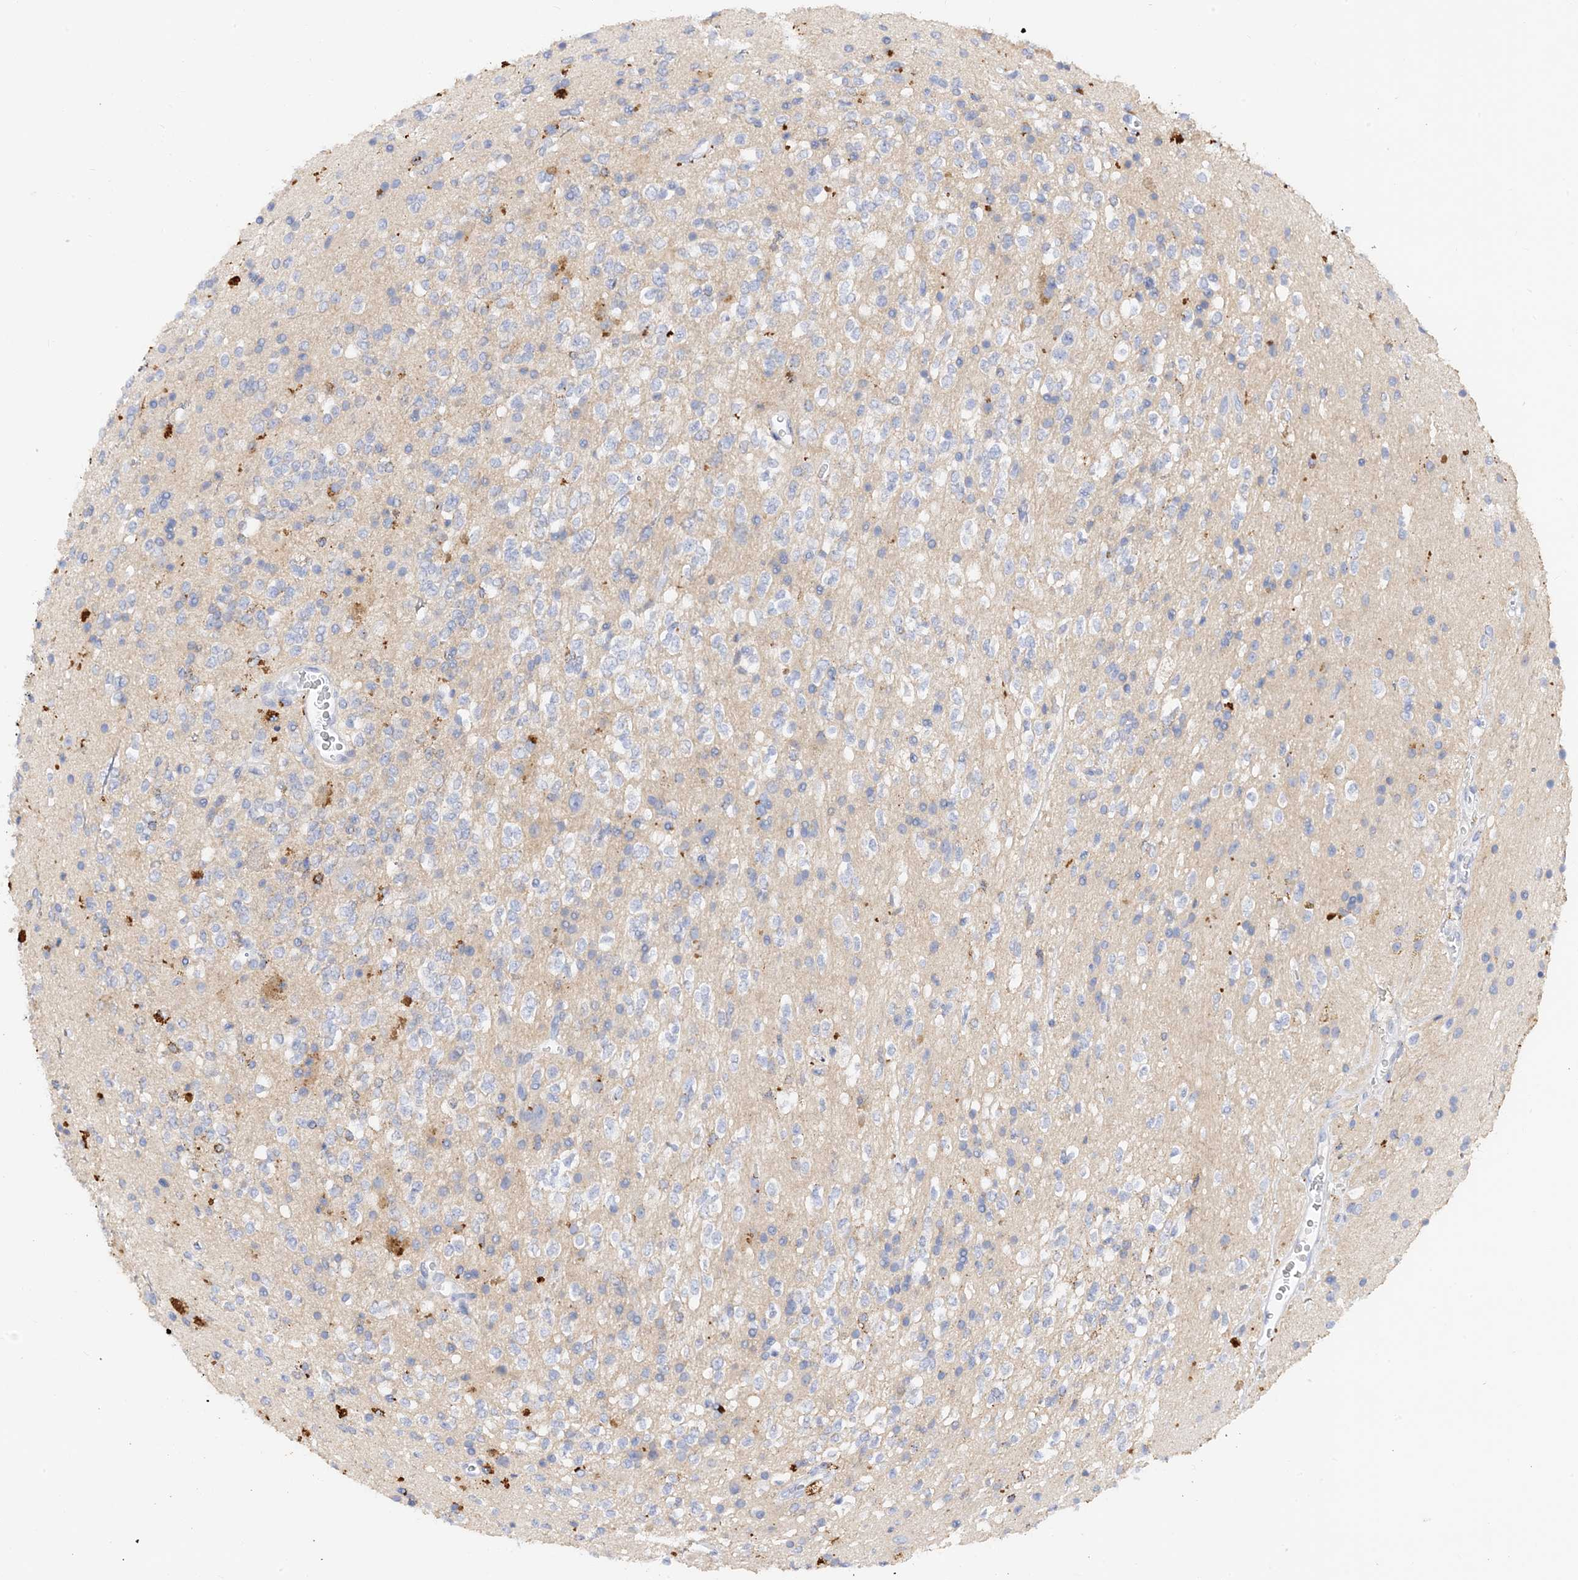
{"staining": {"intensity": "negative", "quantity": "none", "location": "none"}, "tissue": "glioma", "cell_type": "Tumor cells", "image_type": "cancer", "snomed": [{"axis": "morphology", "description": "Glioma, malignant, High grade"}, {"axis": "topography", "description": "Brain"}], "caption": "IHC histopathology image of human glioma stained for a protein (brown), which exhibits no staining in tumor cells. Brightfield microscopy of IHC stained with DAB (brown) and hematoxylin (blue), captured at high magnification.", "gene": "ARV1", "patient": {"sex": "male", "age": 34}}